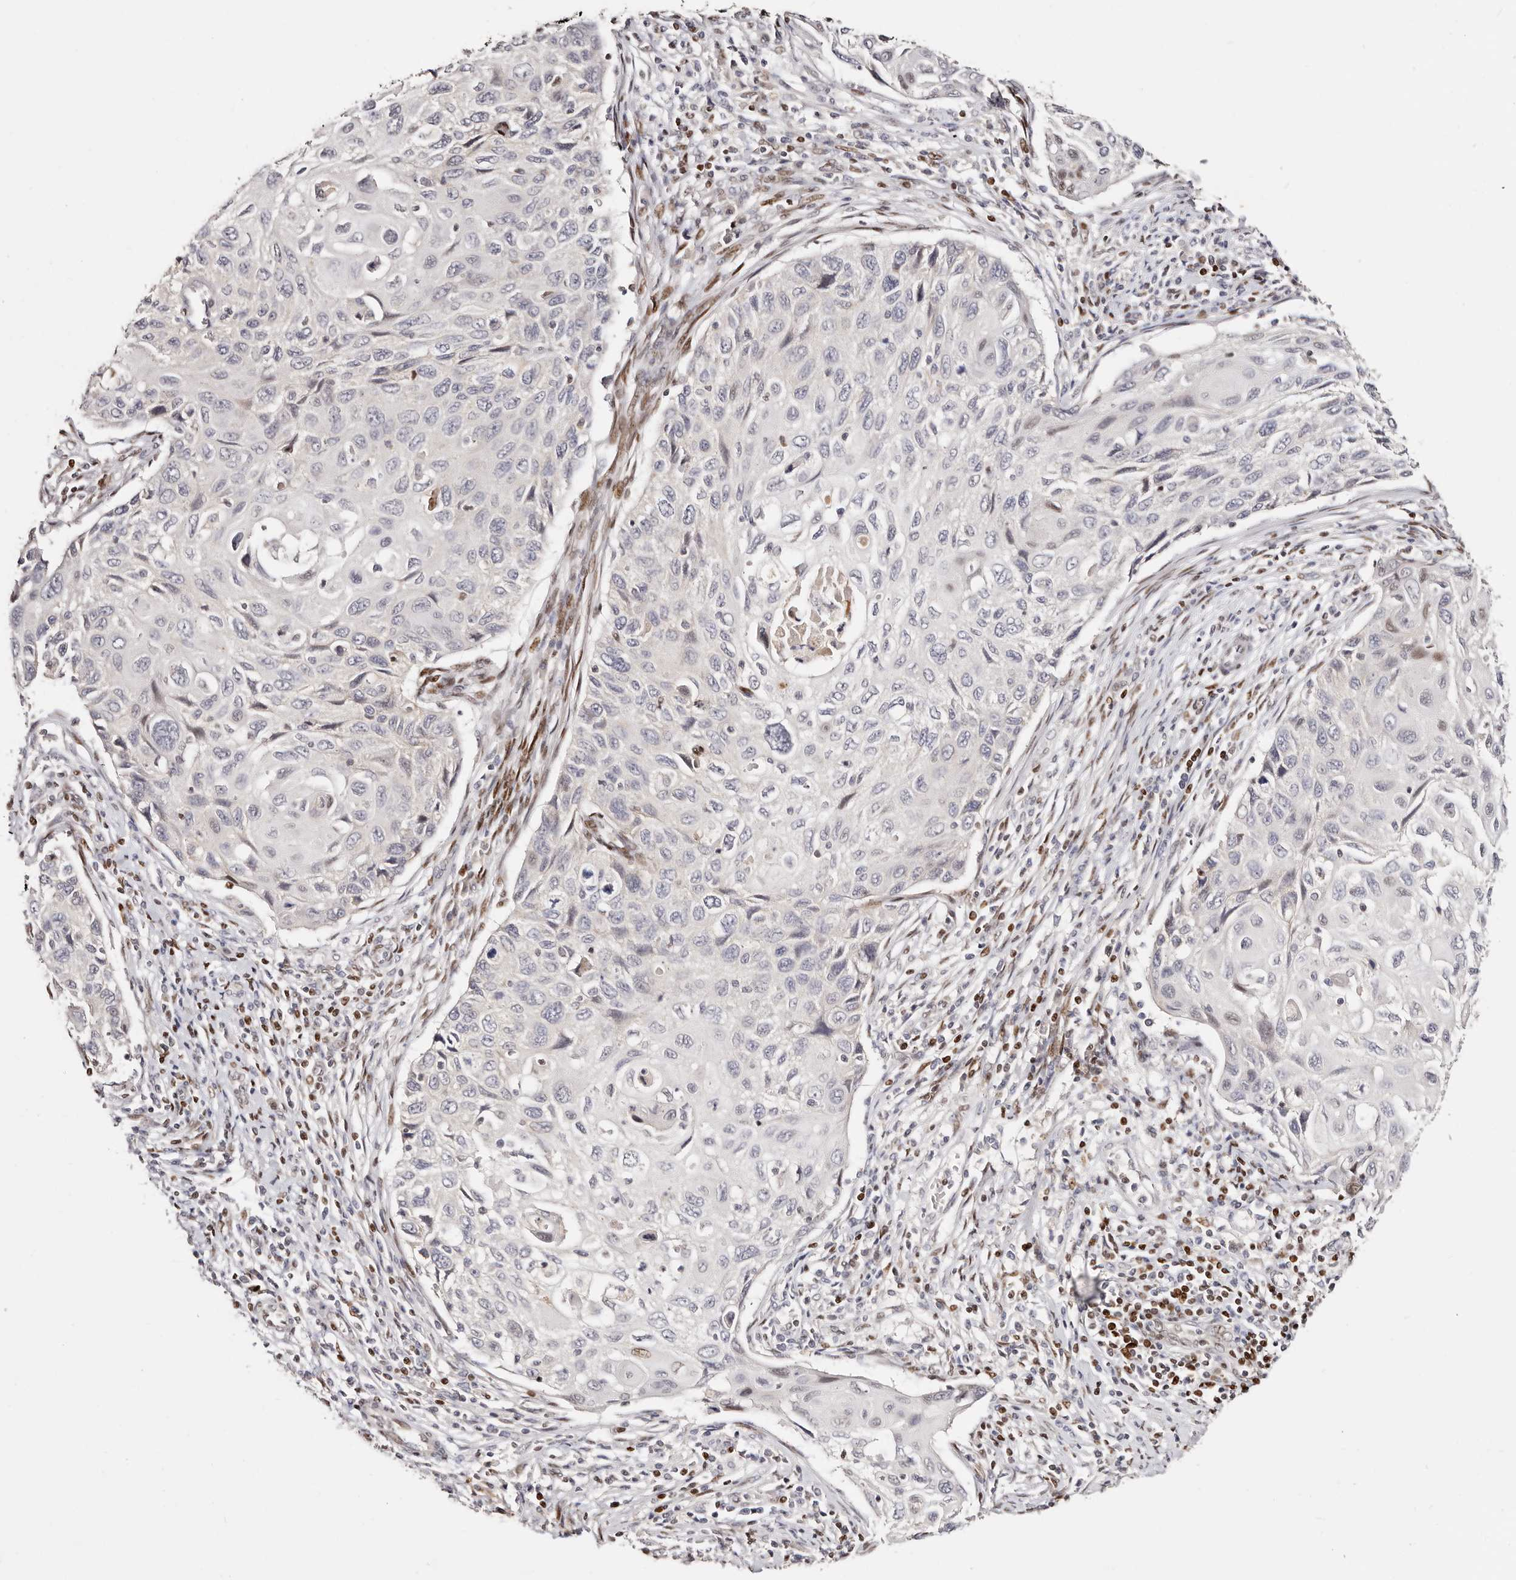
{"staining": {"intensity": "negative", "quantity": "none", "location": "none"}, "tissue": "cervical cancer", "cell_type": "Tumor cells", "image_type": "cancer", "snomed": [{"axis": "morphology", "description": "Squamous cell carcinoma, NOS"}, {"axis": "topography", "description": "Cervix"}], "caption": "A high-resolution image shows immunohistochemistry staining of squamous cell carcinoma (cervical), which demonstrates no significant staining in tumor cells. (Stains: DAB (3,3'-diaminobenzidine) IHC with hematoxylin counter stain, Microscopy: brightfield microscopy at high magnification).", "gene": "IQGAP3", "patient": {"sex": "female", "age": 70}}